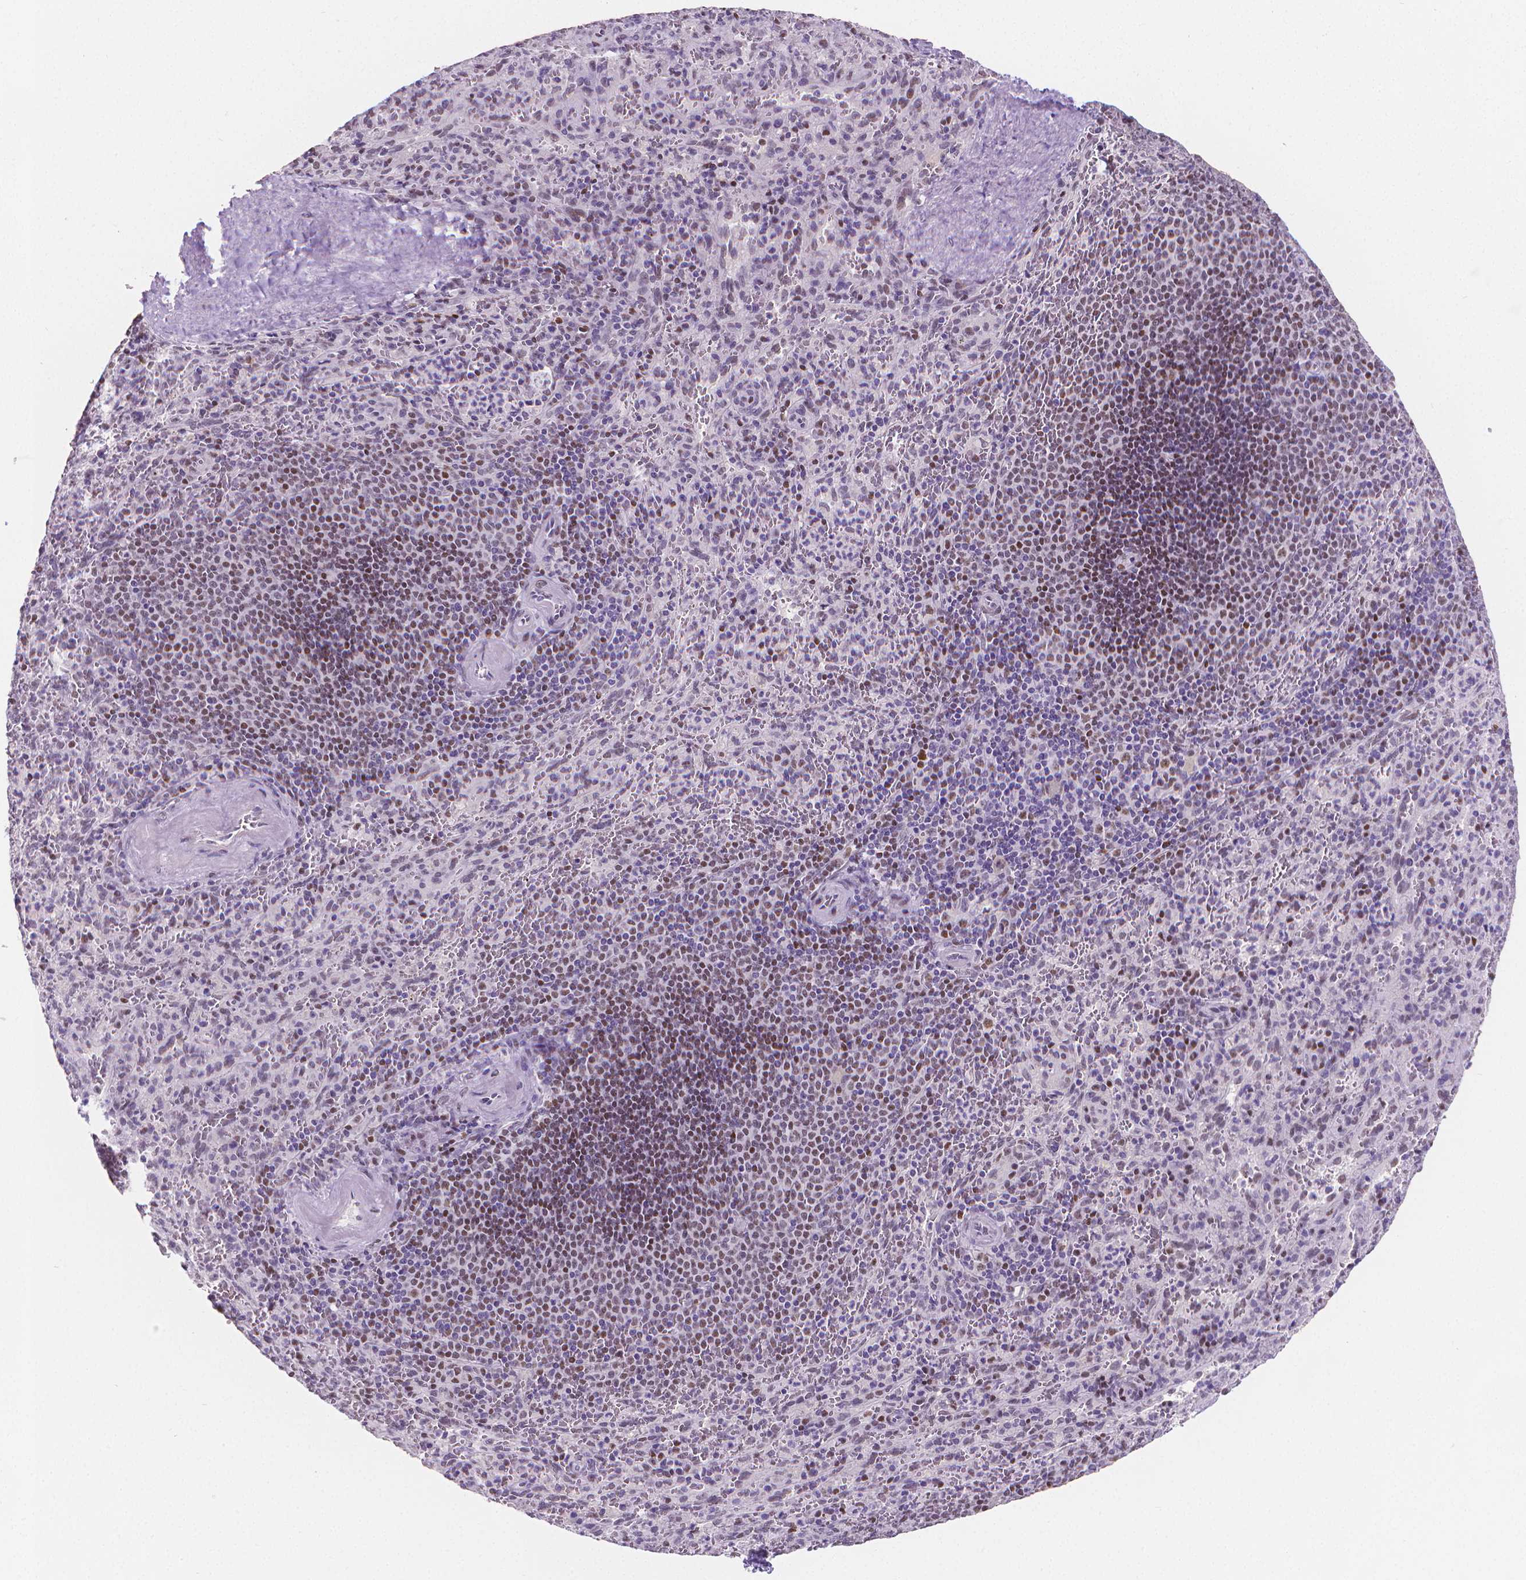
{"staining": {"intensity": "negative", "quantity": "none", "location": "none"}, "tissue": "spleen", "cell_type": "Cells in red pulp", "image_type": "normal", "snomed": [{"axis": "morphology", "description": "Normal tissue, NOS"}, {"axis": "topography", "description": "Spleen"}], "caption": "An immunohistochemistry (IHC) histopathology image of benign spleen is shown. There is no staining in cells in red pulp of spleen.", "gene": "MEF2C", "patient": {"sex": "male", "age": 57}}